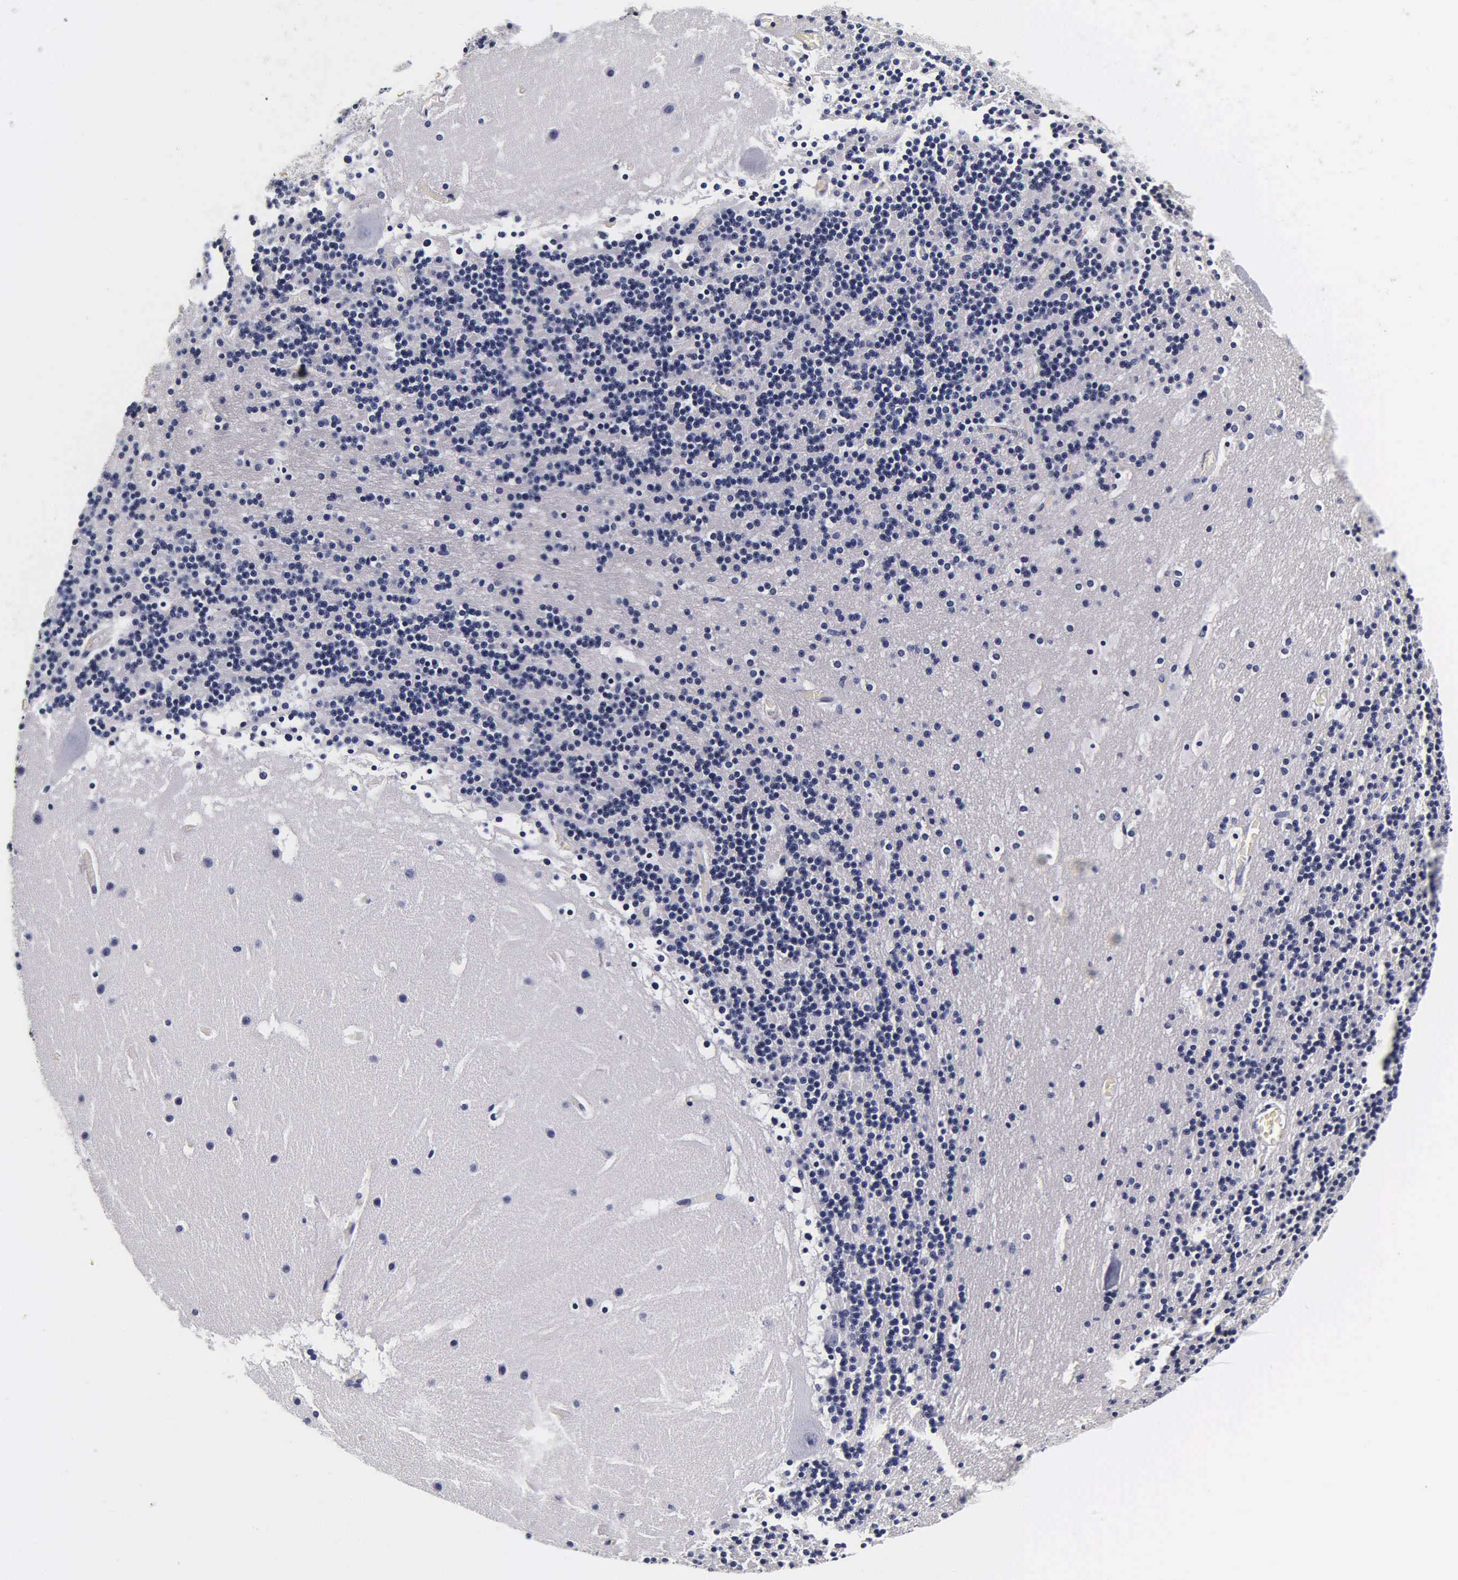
{"staining": {"intensity": "negative", "quantity": "none", "location": "none"}, "tissue": "cerebellum", "cell_type": "Cells in granular layer", "image_type": "normal", "snomed": [{"axis": "morphology", "description": "Normal tissue, NOS"}, {"axis": "topography", "description": "Cerebellum"}], "caption": "Cells in granular layer show no significant protein positivity in benign cerebellum. Brightfield microscopy of immunohistochemistry stained with DAB (3,3'-diaminobenzidine) (brown) and hematoxylin (blue), captured at high magnification.", "gene": "TG", "patient": {"sex": "male", "age": 45}}